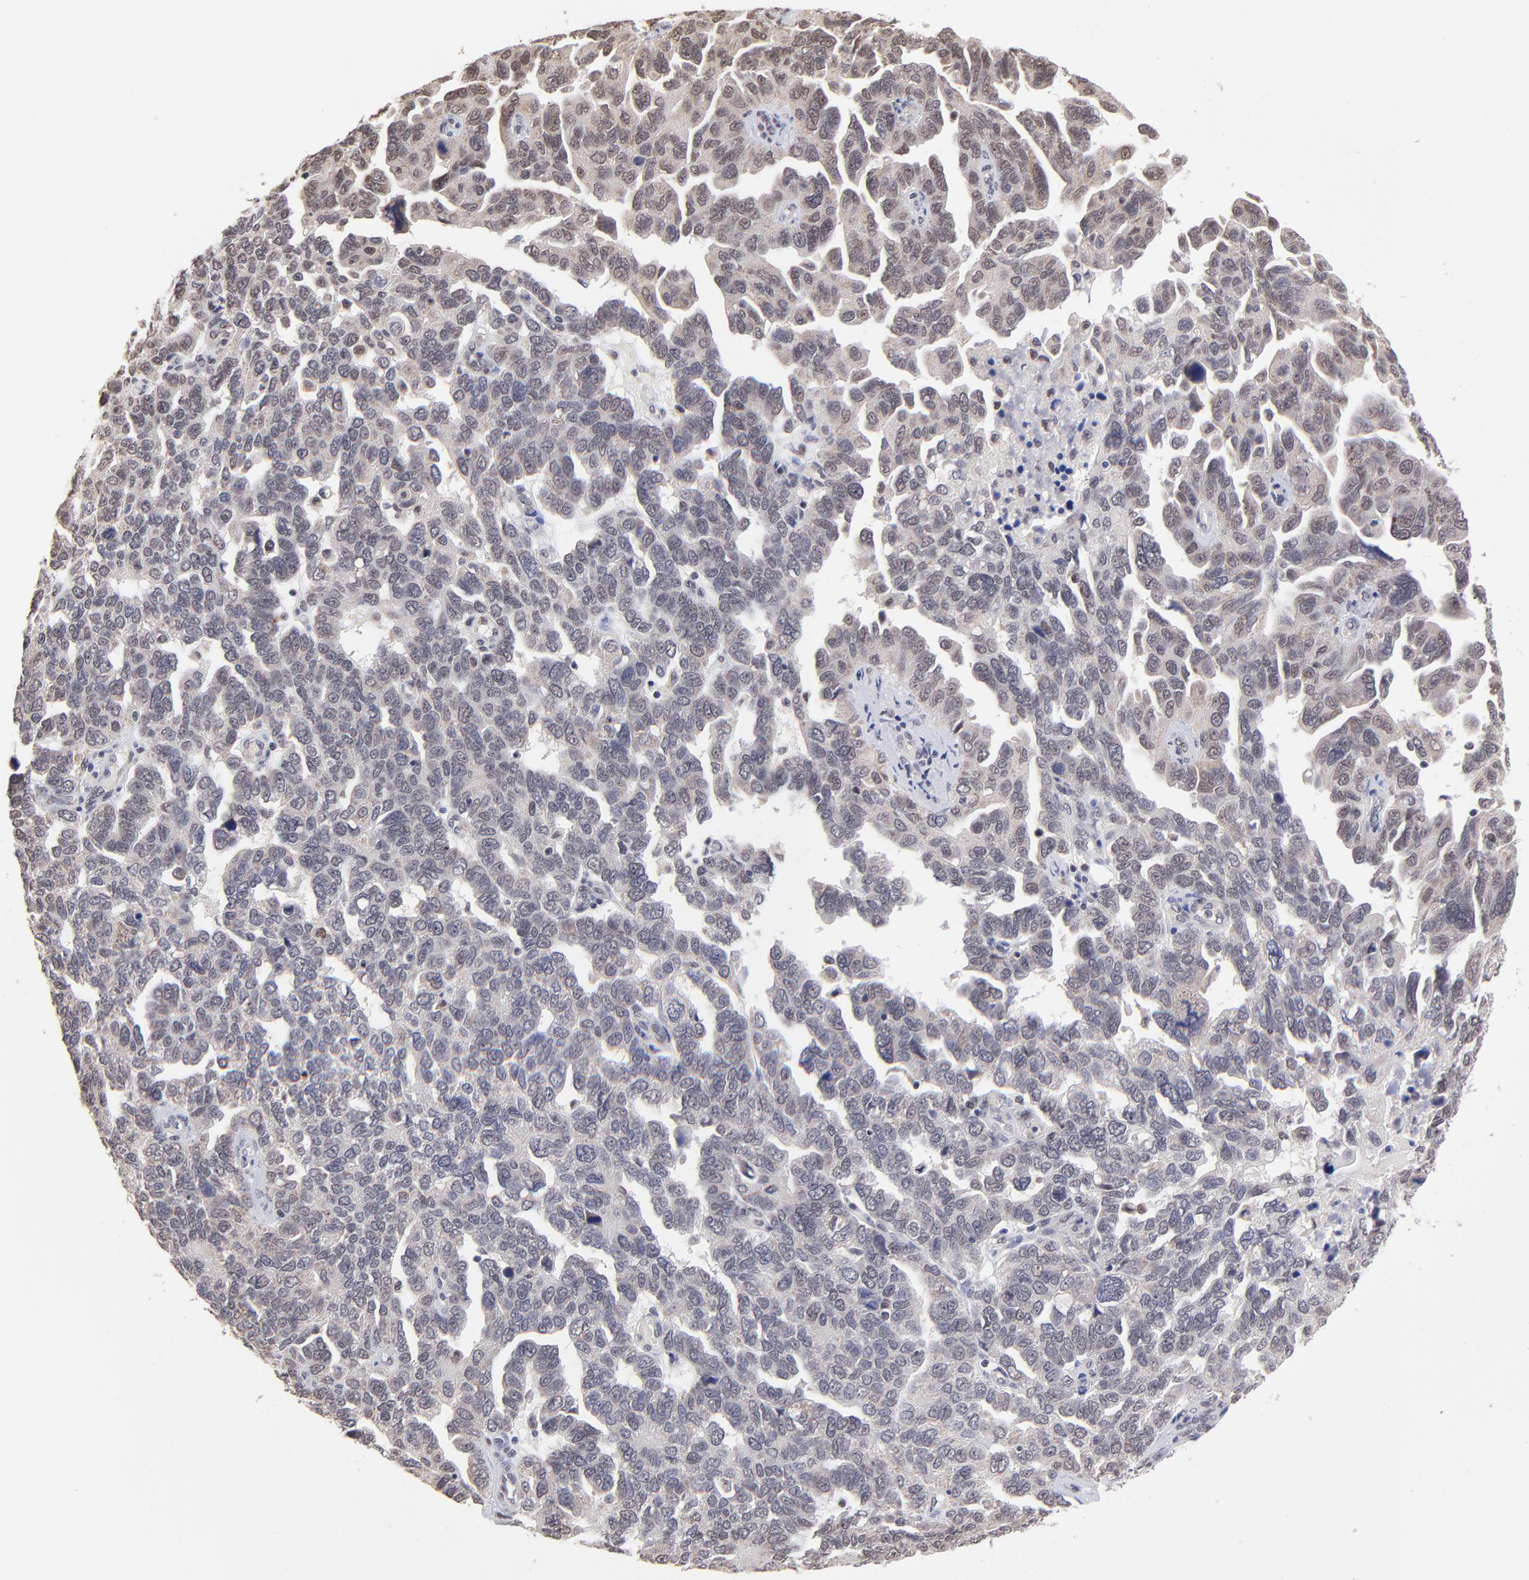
{"staining": {"intensity": "weak", "quantity": "25%-75%", "location": "cytoplasmic/membranous,nuclear"}, "tissue": "ovarian cancer", "cell_type": "Tumor cells", "image_type": "cancer", "snomed": [{"axis": "morphology", "description": "Cystadenocarcinoma, serous, NOS"}, {"axis": "topography", "description": "Ovary"}], "caption": "The immunohistochemical stain shows weak cytoplasmic/membranous and nuclear expression in tumor cells of ovarian cancer tissue.", "gene": "ZNF670", "patient": {"sex": "female", "age": 64}}